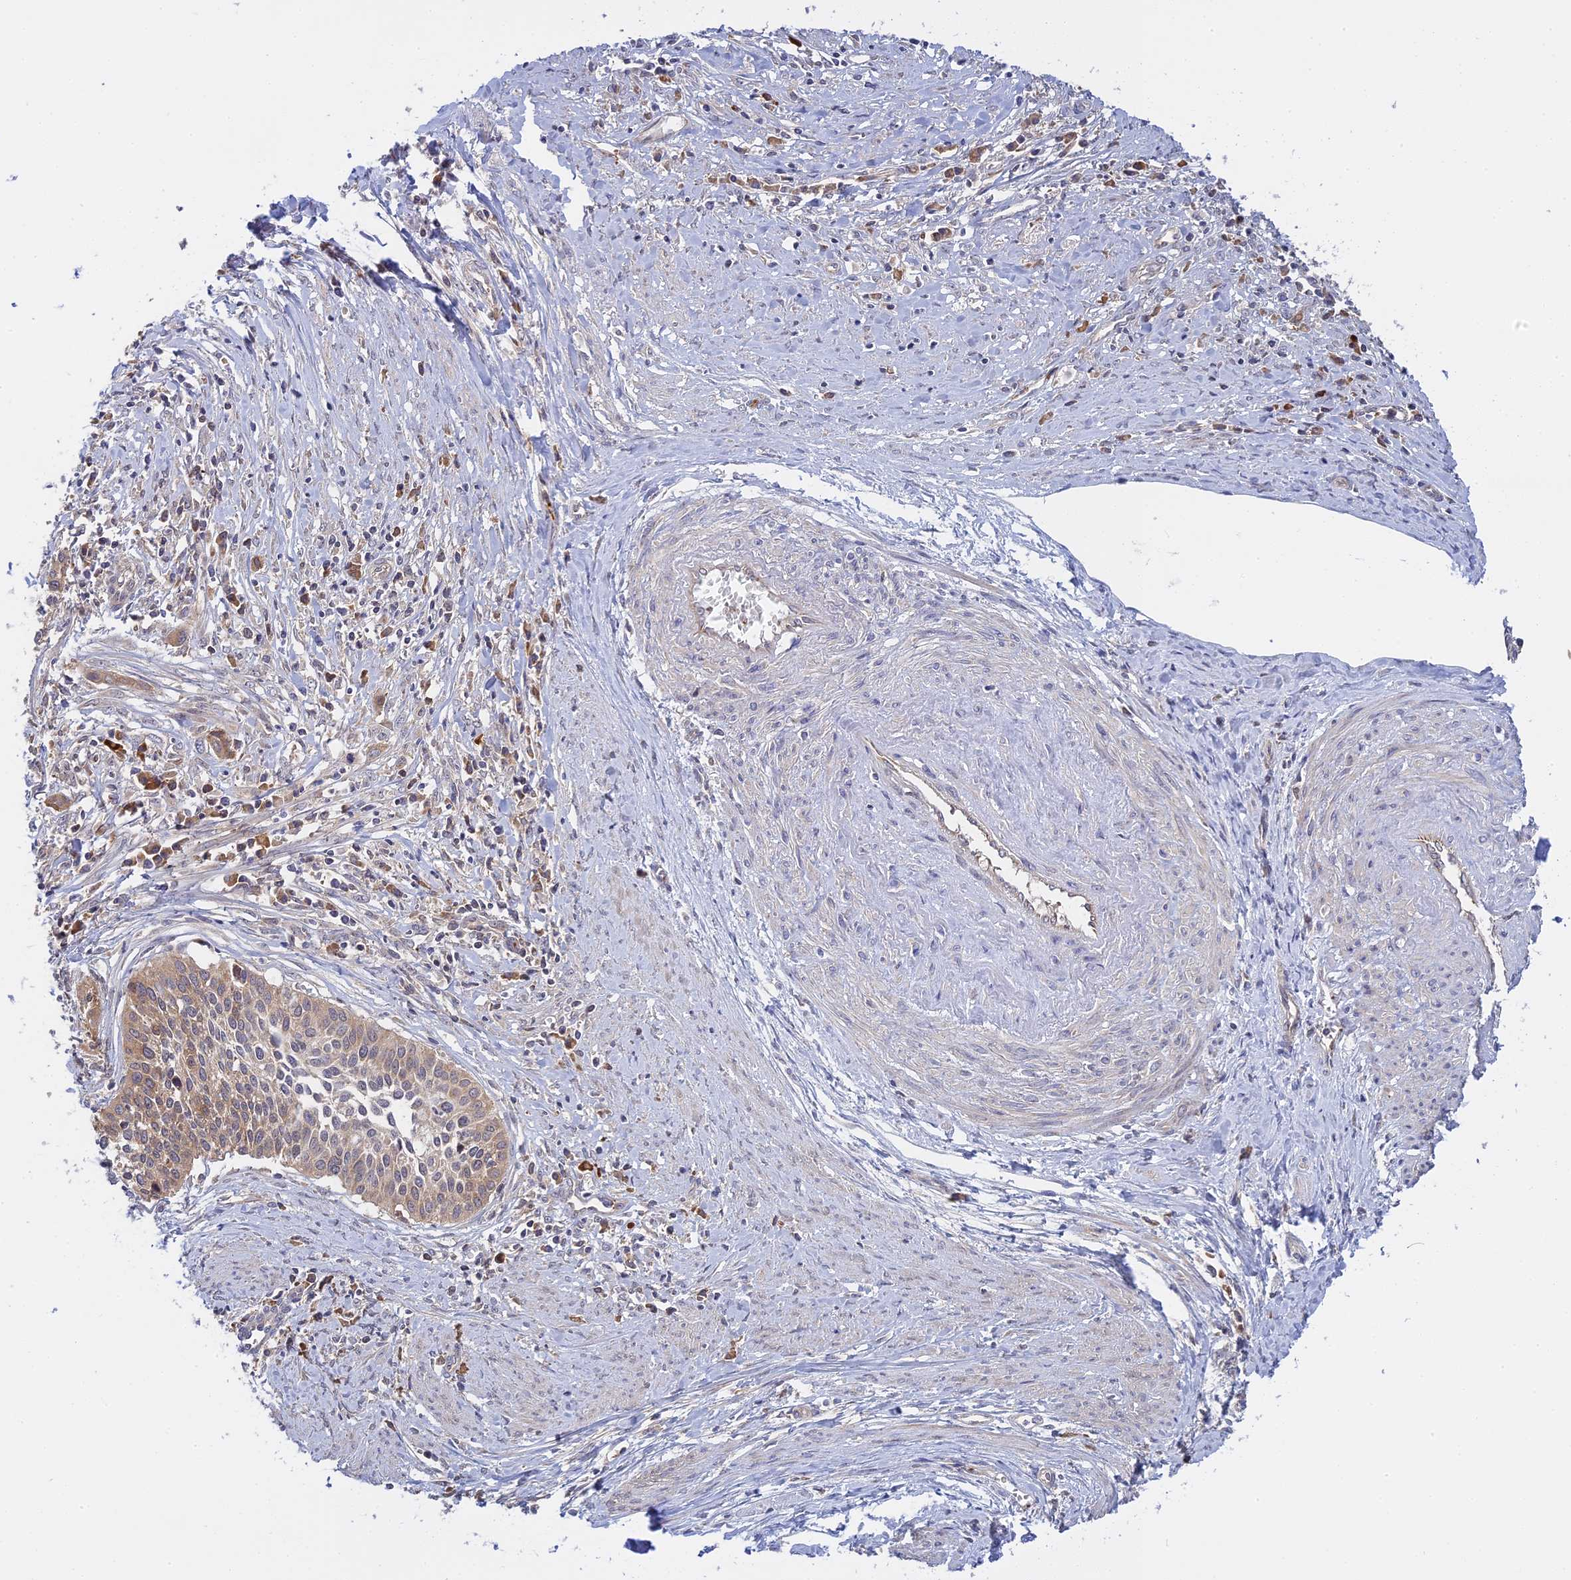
{"staining": {"intensity": "weak", "quantity": ">75%", "location": "cytoplasmic/membranous"}, "tissue": "cervical cancer", "cell_type": "Tumor cells", "image_type": "cancer", "snomed": [{"axis": "morphology", "description": "Squamous cell carcinoma, NOS"}, {"axis": "topography", "description": "Cervix"}], "caption": "A brown stain shows weak cytoplasmic/membranous positivity of a protein in cervical cancer (squamous cell carcinoma) tumor cells. (brown staining indicates protein expression, while blue staining denotes nuclei).", "gene": "IL21R", "patient": {"sex": "female", "age": 34}}